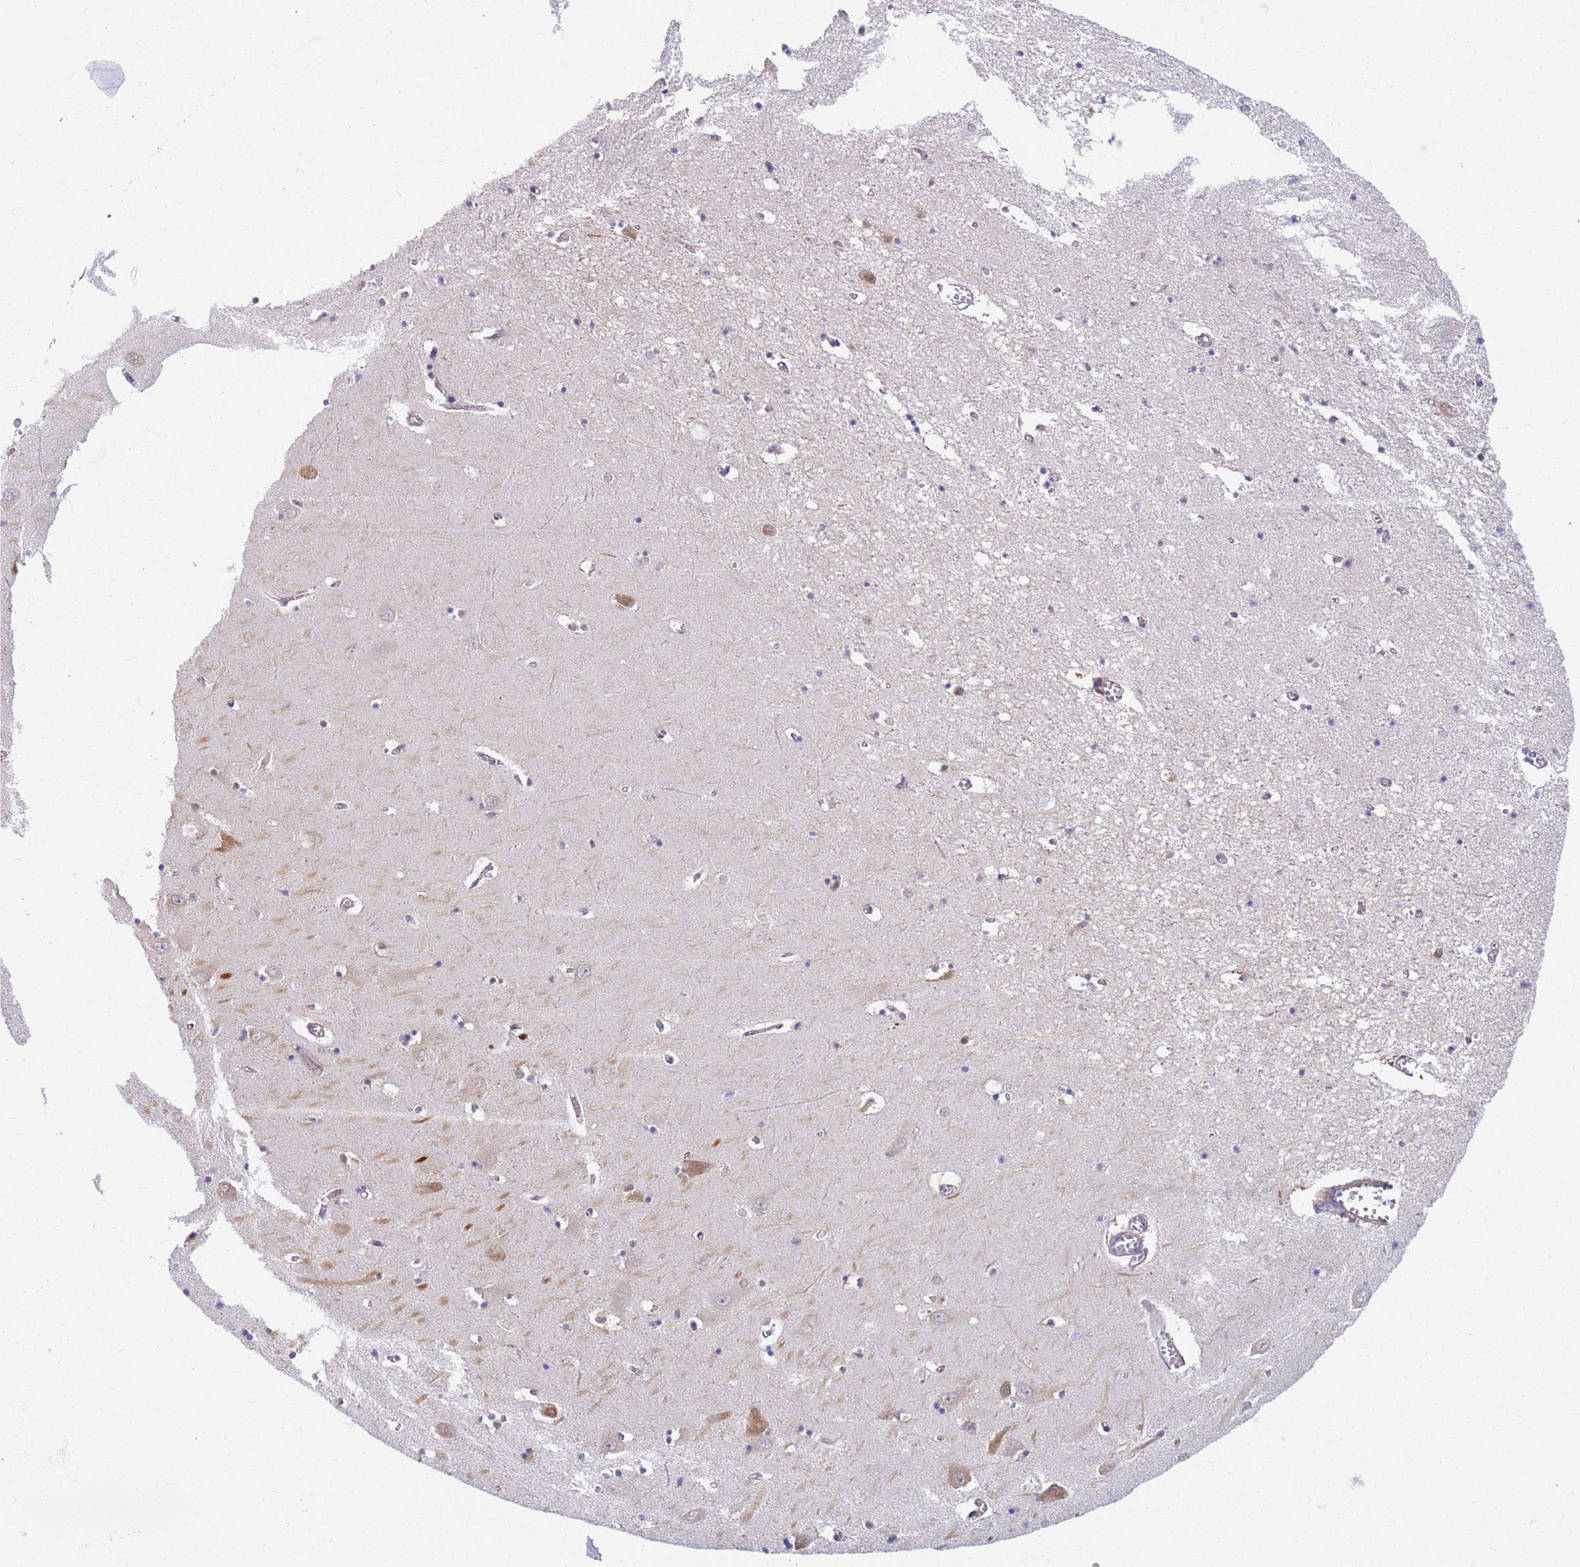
{"staining": {"intensity": "weak", "quantity": "<25%", "location": "cytoplasmic/membranous"}, "tissue": "hippocampus", "cell_type": "Glial cells", "image_type": "normal", "snomed": [{"axis": "morphology", "description": "Normal tissue, NOS"}, {"axis": "topography", "description": "Hippocampus"}], "caption": "This is a photomicrograph of immunohistochemistry (IHC) staining of unremarkable hippocampus, which shows no positivity in glial cells. Nuclei are stained in blue.", "gene": "EEA1", "patient": {"sex": "male", "age": 70}}